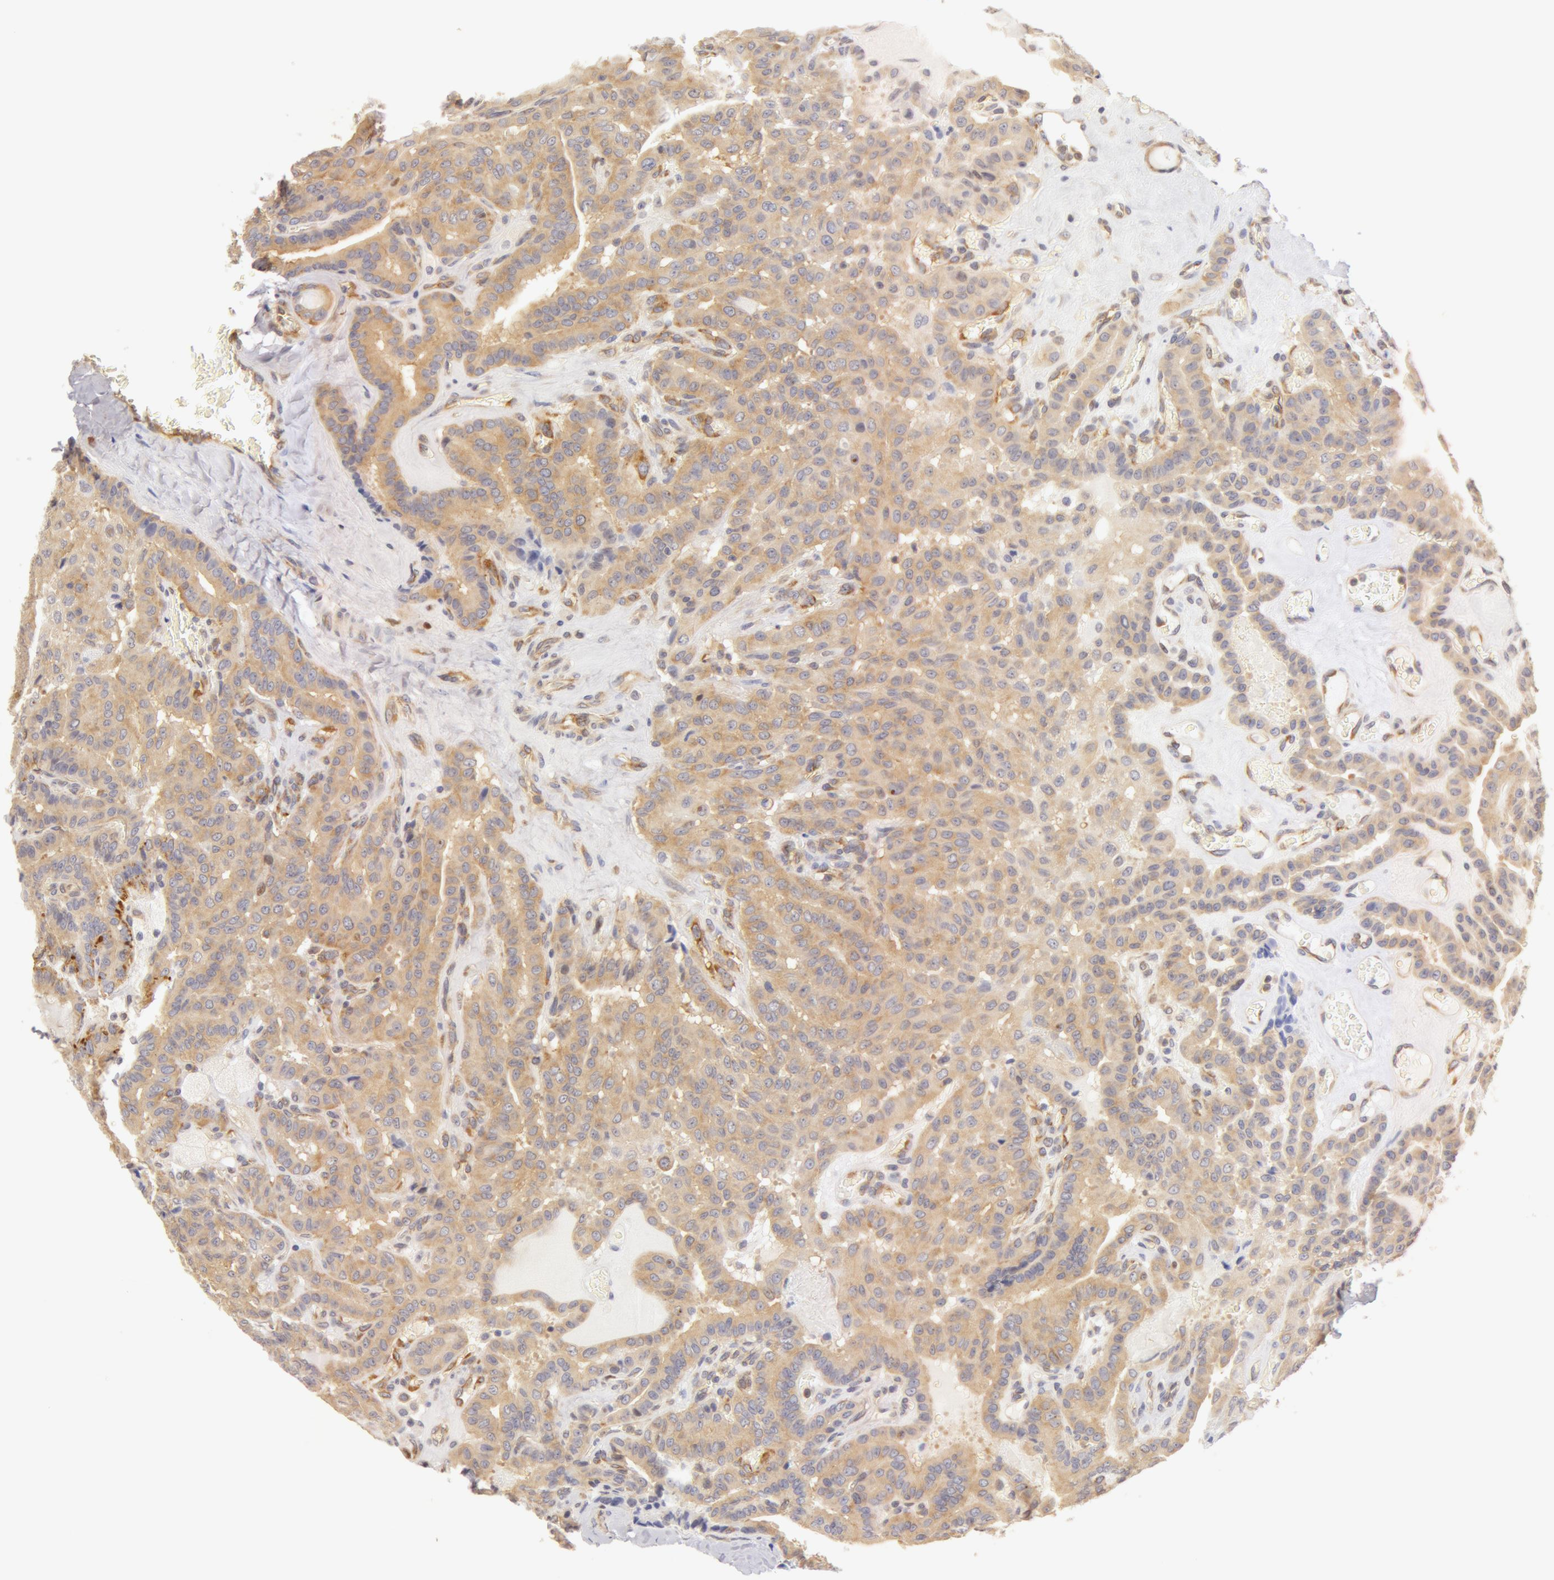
{"staining": {"intensity": "negative", "quantity": "none", "location": "none"}, "tissue": "thyroid cancer", "cell_type": "Tumor cells", "image_type": "cancer", "snomed": [{"axis": "morphology", "description": "Papillary adenocarcinoma, NOS"}, {"axis": "topography", "description": "Thyroid gland"}], "caption": "Image shows no significant protein positivity in tumor cells of thyroid papillary adenocarcinoma. (DAB immunohistochemistry with hematoxylin counter stain).", "gene": "DDX3Y", "patient": {"sex": "male", "age": 87}}